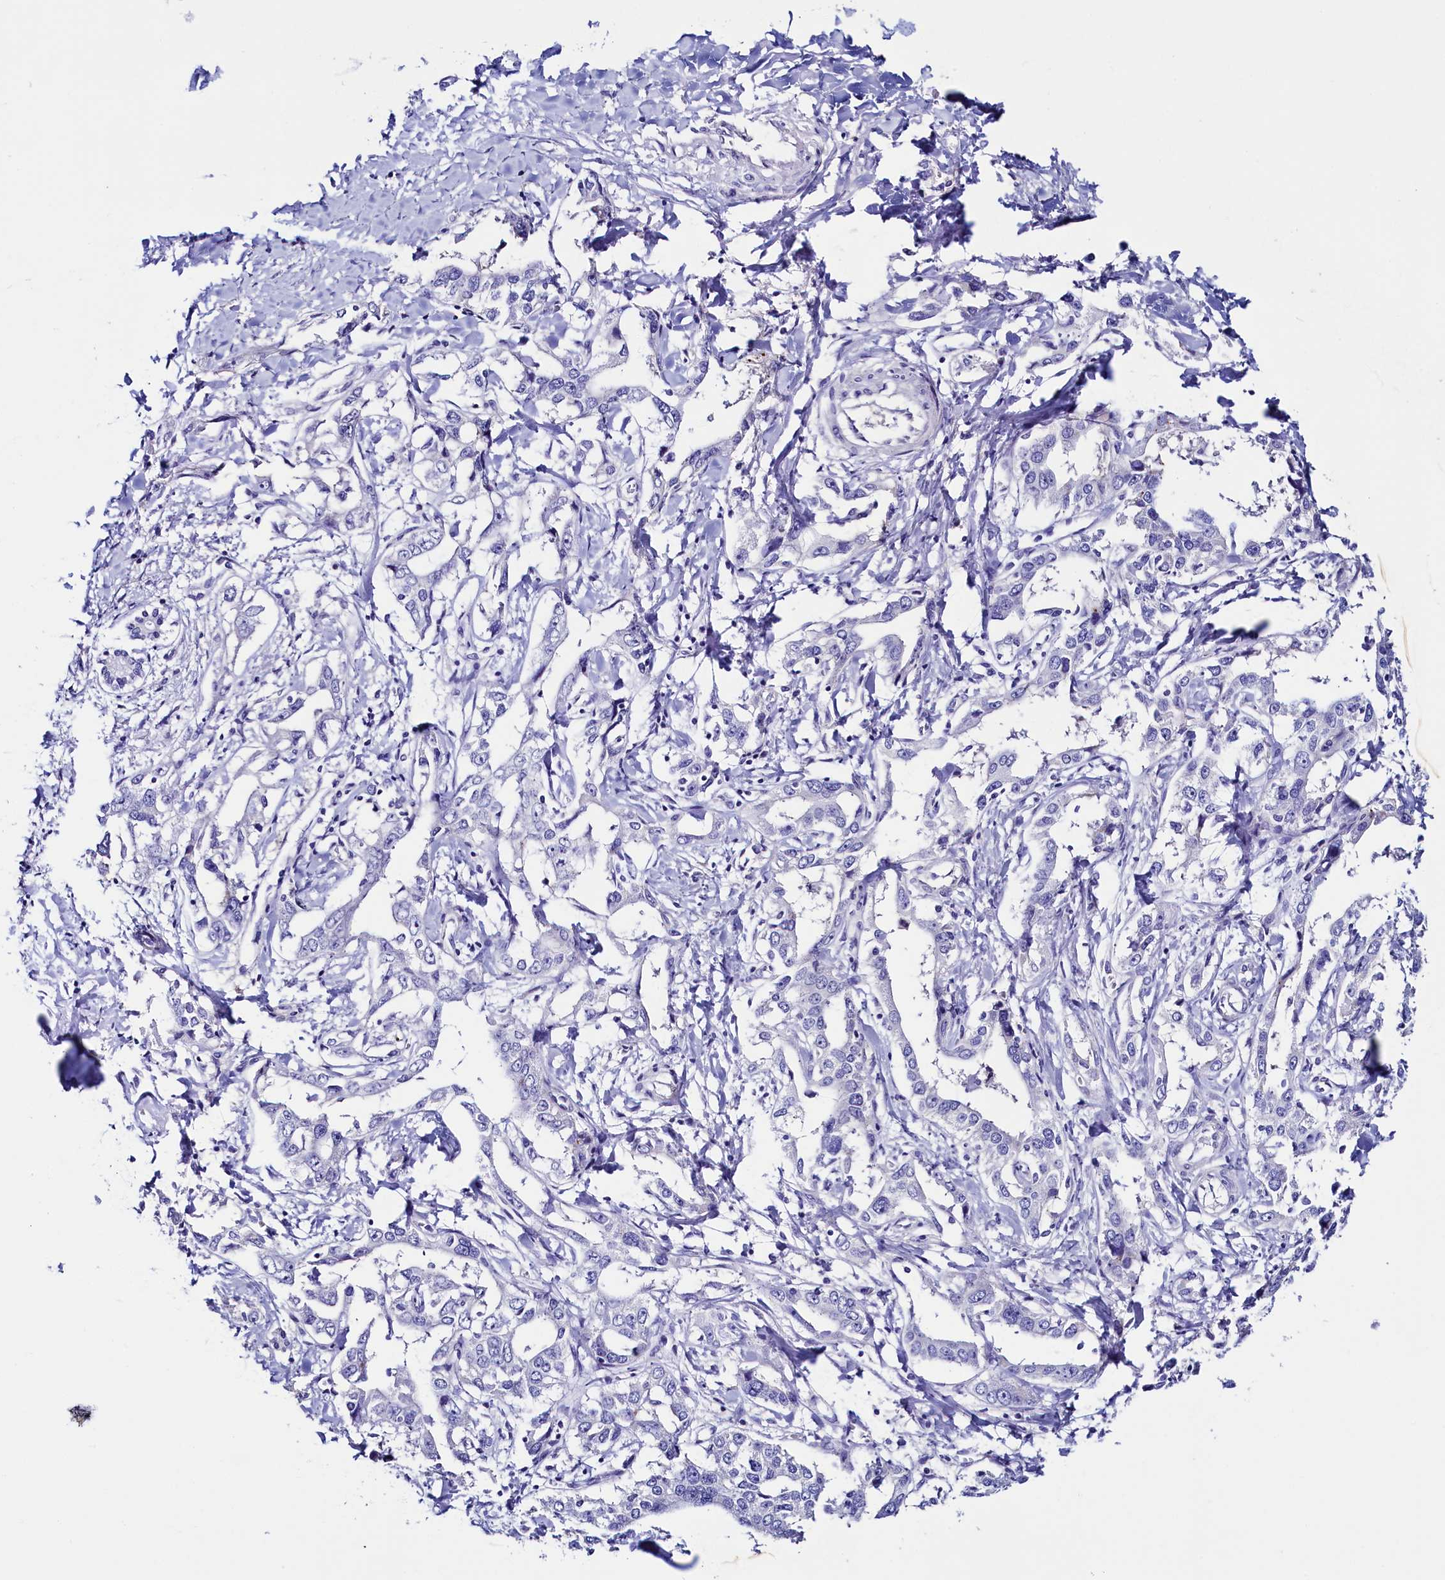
{"staining": {"intensity": "negative", "quantity": "none", "location": "none"}, "tissue": "liver cancer", "cell_type": "Tumor cells", "image_type": "cancer", "snomed": [{"axis": "morphology", "description": "Cholangiocarcinoma"}, {"axis": "topography", "description": "Liver"}], "caption": "DAB immunohistochemical staining of human cholangiocarcinoma (liver) exhibits no significant positivity in tumor cells.", "gene": "FLYWCH2", "patient": {"sex": "male", "age": 59}}